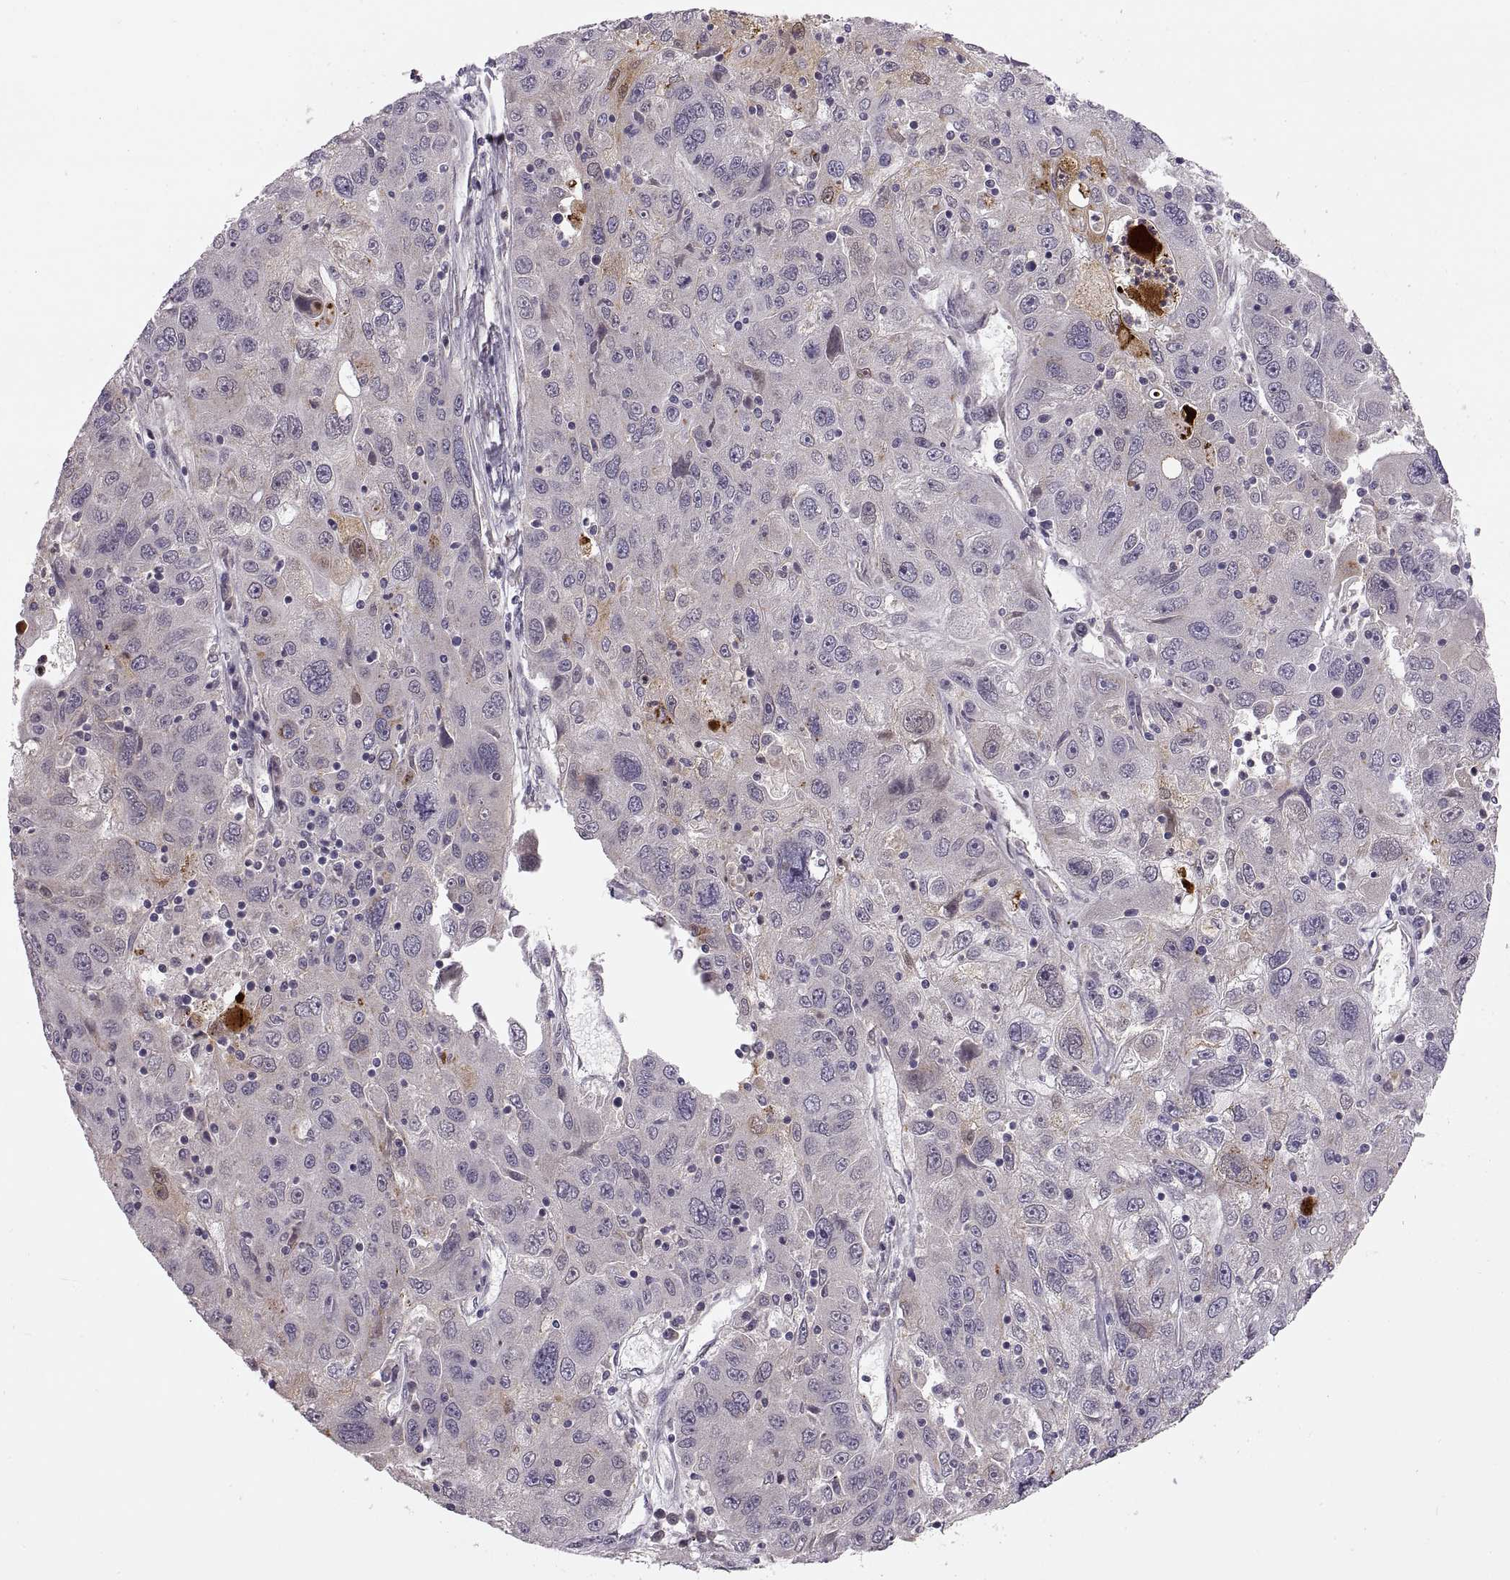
{"staining": {"intensity": "moderate", "quantity": "<25%", "location": "cytoplasmic/membranous"}, "tissue": "stomach cancer", "cell_type": "Tumor cells", "image_type": "cancer", "snomed": [{"axis": "morphology", "description": "Adenocarcinoma, NOS"}, {"axis": "topography", "description": "Stomach"}], "caption": "Immunohistochemistry micrograph of human stomach cancer (adenocarcinoma) stained for a protein (brown), which reveals low levels of moderate cytoplasmic/membranous expression in about <25% of tumor cells.", "gene": "ADH6", "patient": {"sex": "male", "age": 56}}